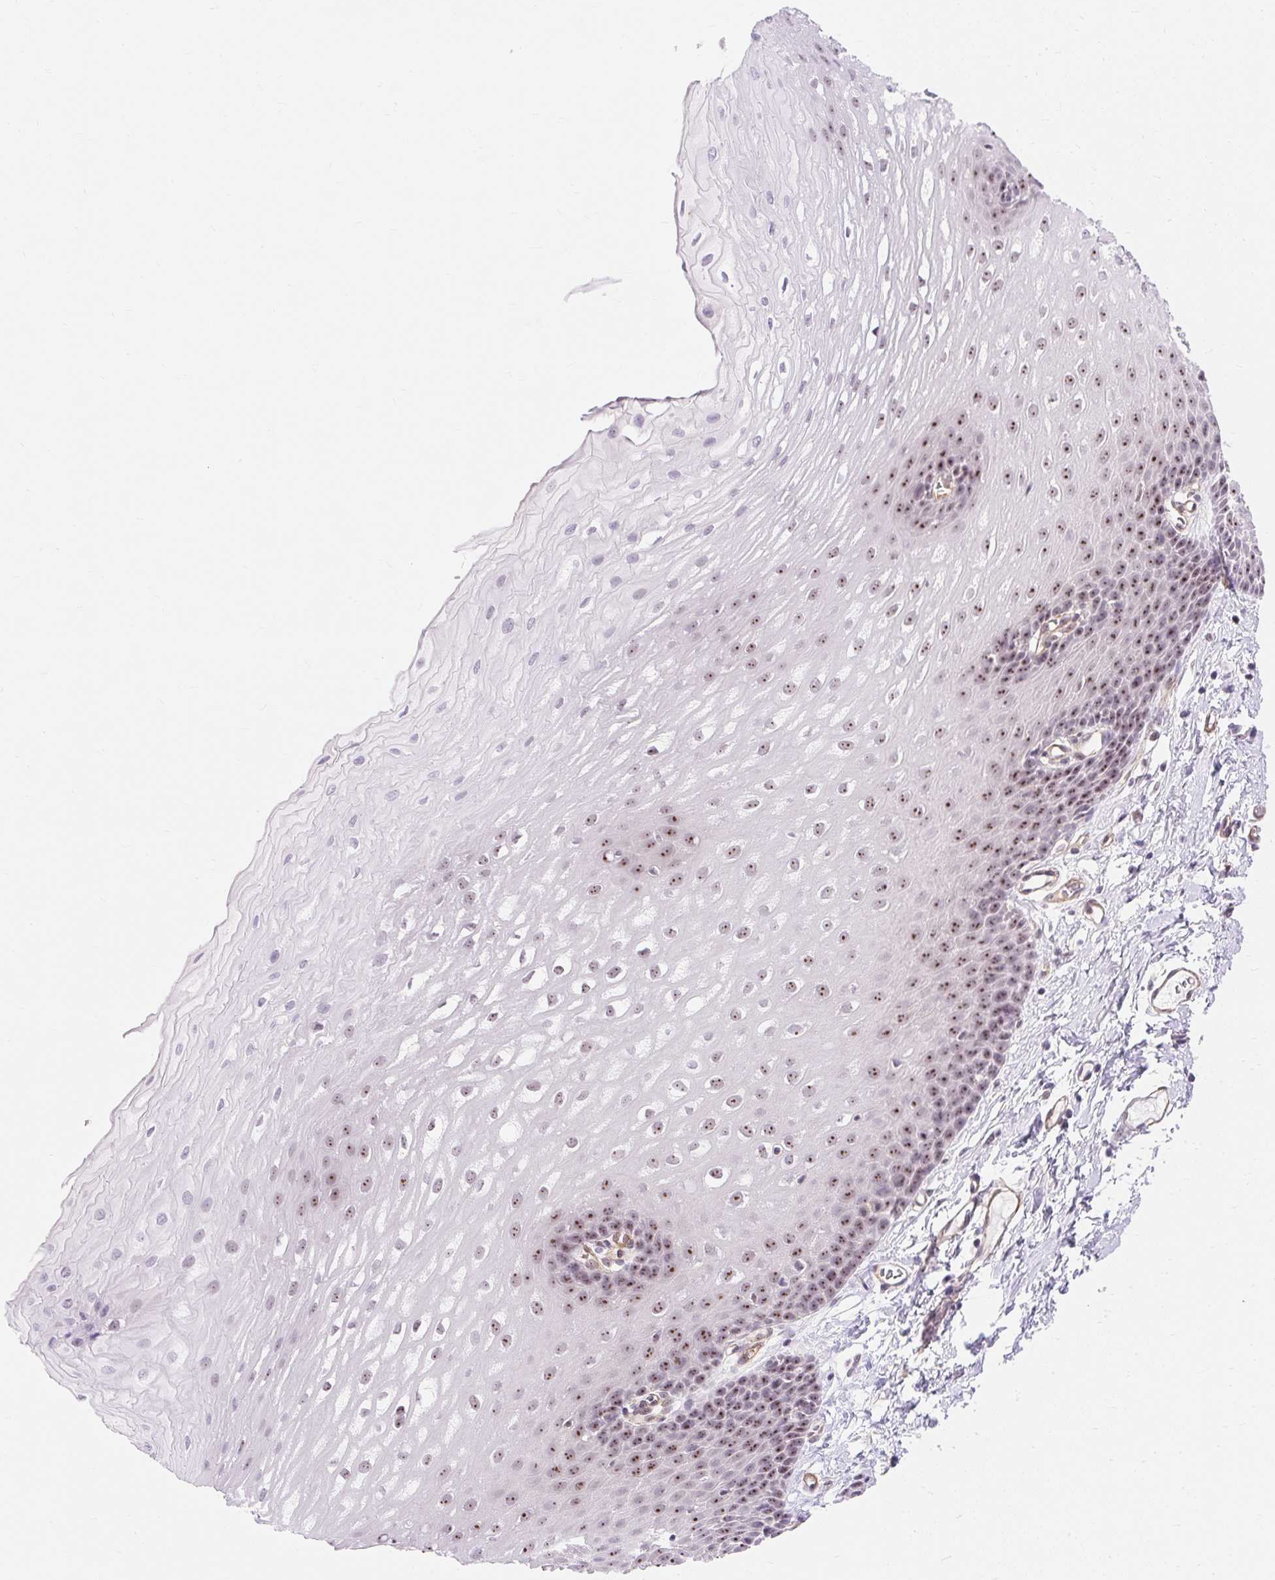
{"staining": {"intensity": "strong", "quantity": "25%-75%", "location": "nuclear"}, "tissue": "esophagus", "cell_type": "Squamous epithelial cells", "image_type": "normal", "snomed": [{"axis": "morphology", "description": "Normal tissue, NOS"}, {"axis": "topography", "description": "Esophagus"}], "caption": "Protein expression analysis of unremarkable human esophagus reveals strong nuclear staining in about 25%-75% of squamous epithelial cells. The staining is performed using DAB (3,3'-diaminobenzidine) brown chromogen to label protein expression. The nuclei are counter-stained blue using hematoxylin.", "gene": "OBP2A", "patient": {"sex": "male", "age": 70}}